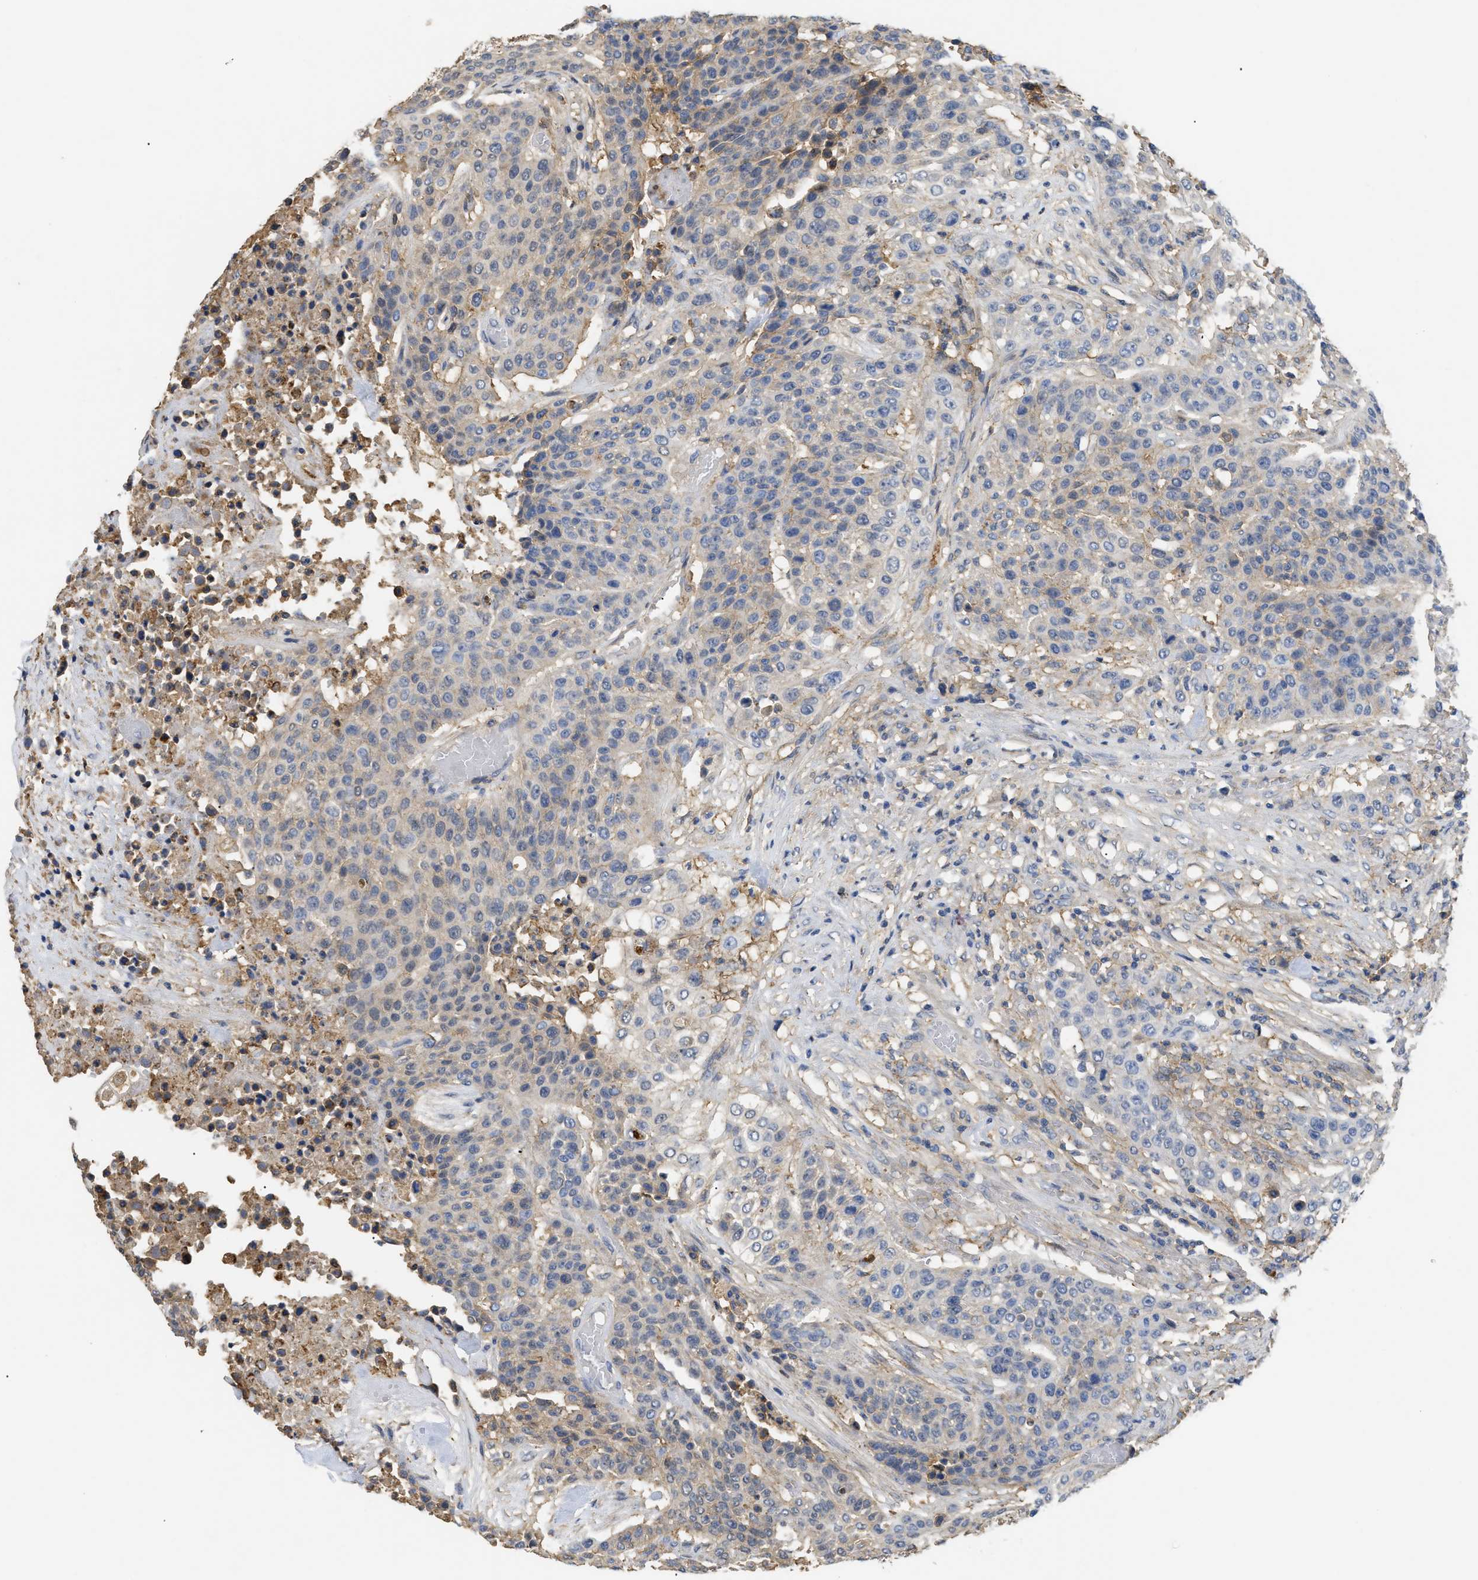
{"staining": {"intensity": "moderate", "quantity": "<25%", "location": "cytoplasmic/membranous"}, "tissue": "urothelial cancer", "cell_type": "Tumor cells", "image_type": "cancer", "snomed": [{"axis": "morphology", "description": "Urothelial carcinoma, High grade"}, {"axis": "topography", "description": "Urinary bladder"}], "caption": "DAB immunohistochemical staining of human high-grade urothelial carcinoma reveals moderate cytoplasmic/membranous protein staining in approximately <25% of tumor cells.", "gene": "ANXA4", "patient": {"sex": "male", "age": 74}}